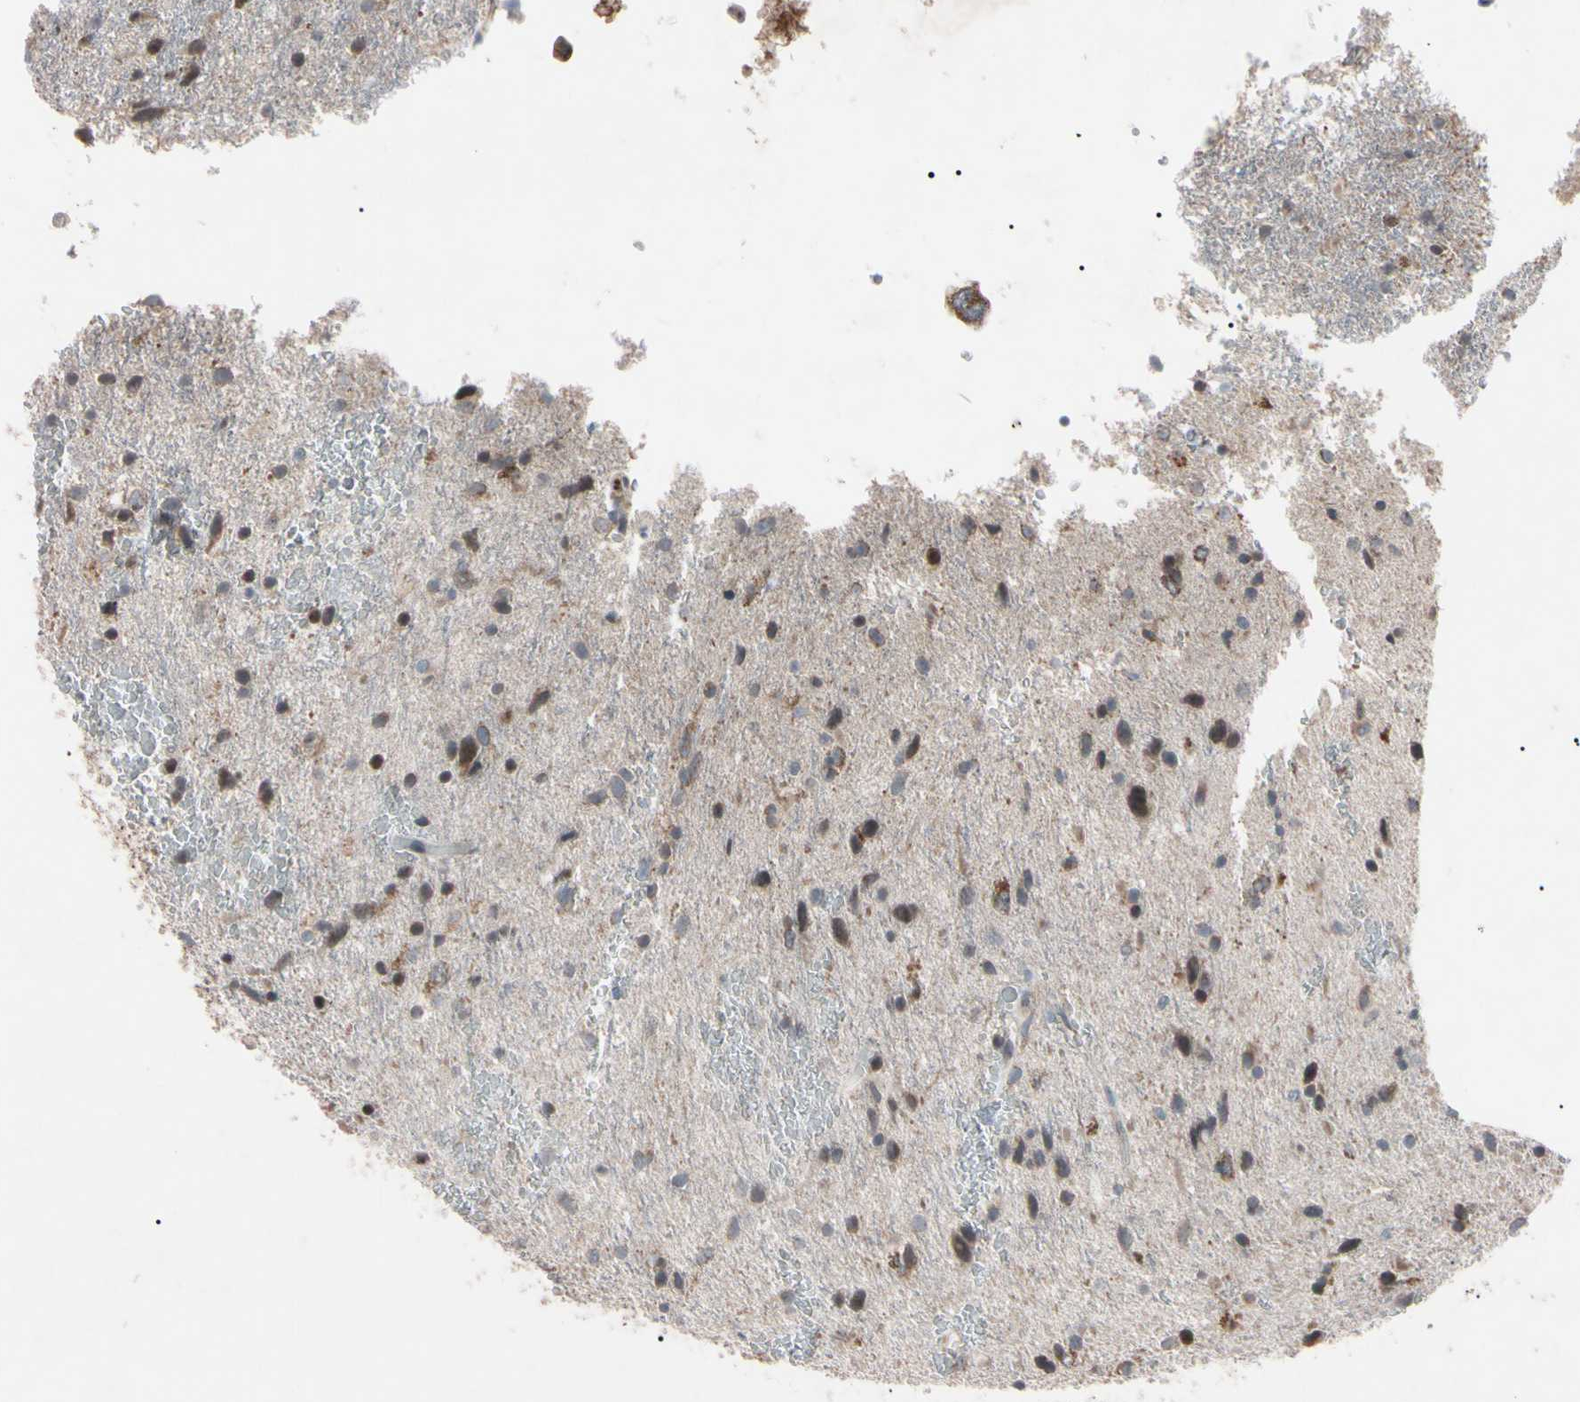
{"staining": {"intensity": "weak", "quantity": "25%-75%", "location": "cytoplasmic/membranous,nuclear"}, "tissue": "glioma", "cell_type": "Tumor cells", "image_type": "cancer", "snomed": [{"axis": "morphology", "description": "Glioma, malignant, Low grade"}, {"axis": "topography", "description": "Brain"}], "caption": "Immunohistochemical staining of human low-grade glioma (malignant) shows low levels of weak cytoplasmic/membranous and nuclear protein expression in approximately 25%-75% of tumor cells.", "gene": "TNFRSF1A", "patient": {"sex": "male", "age": 77}}